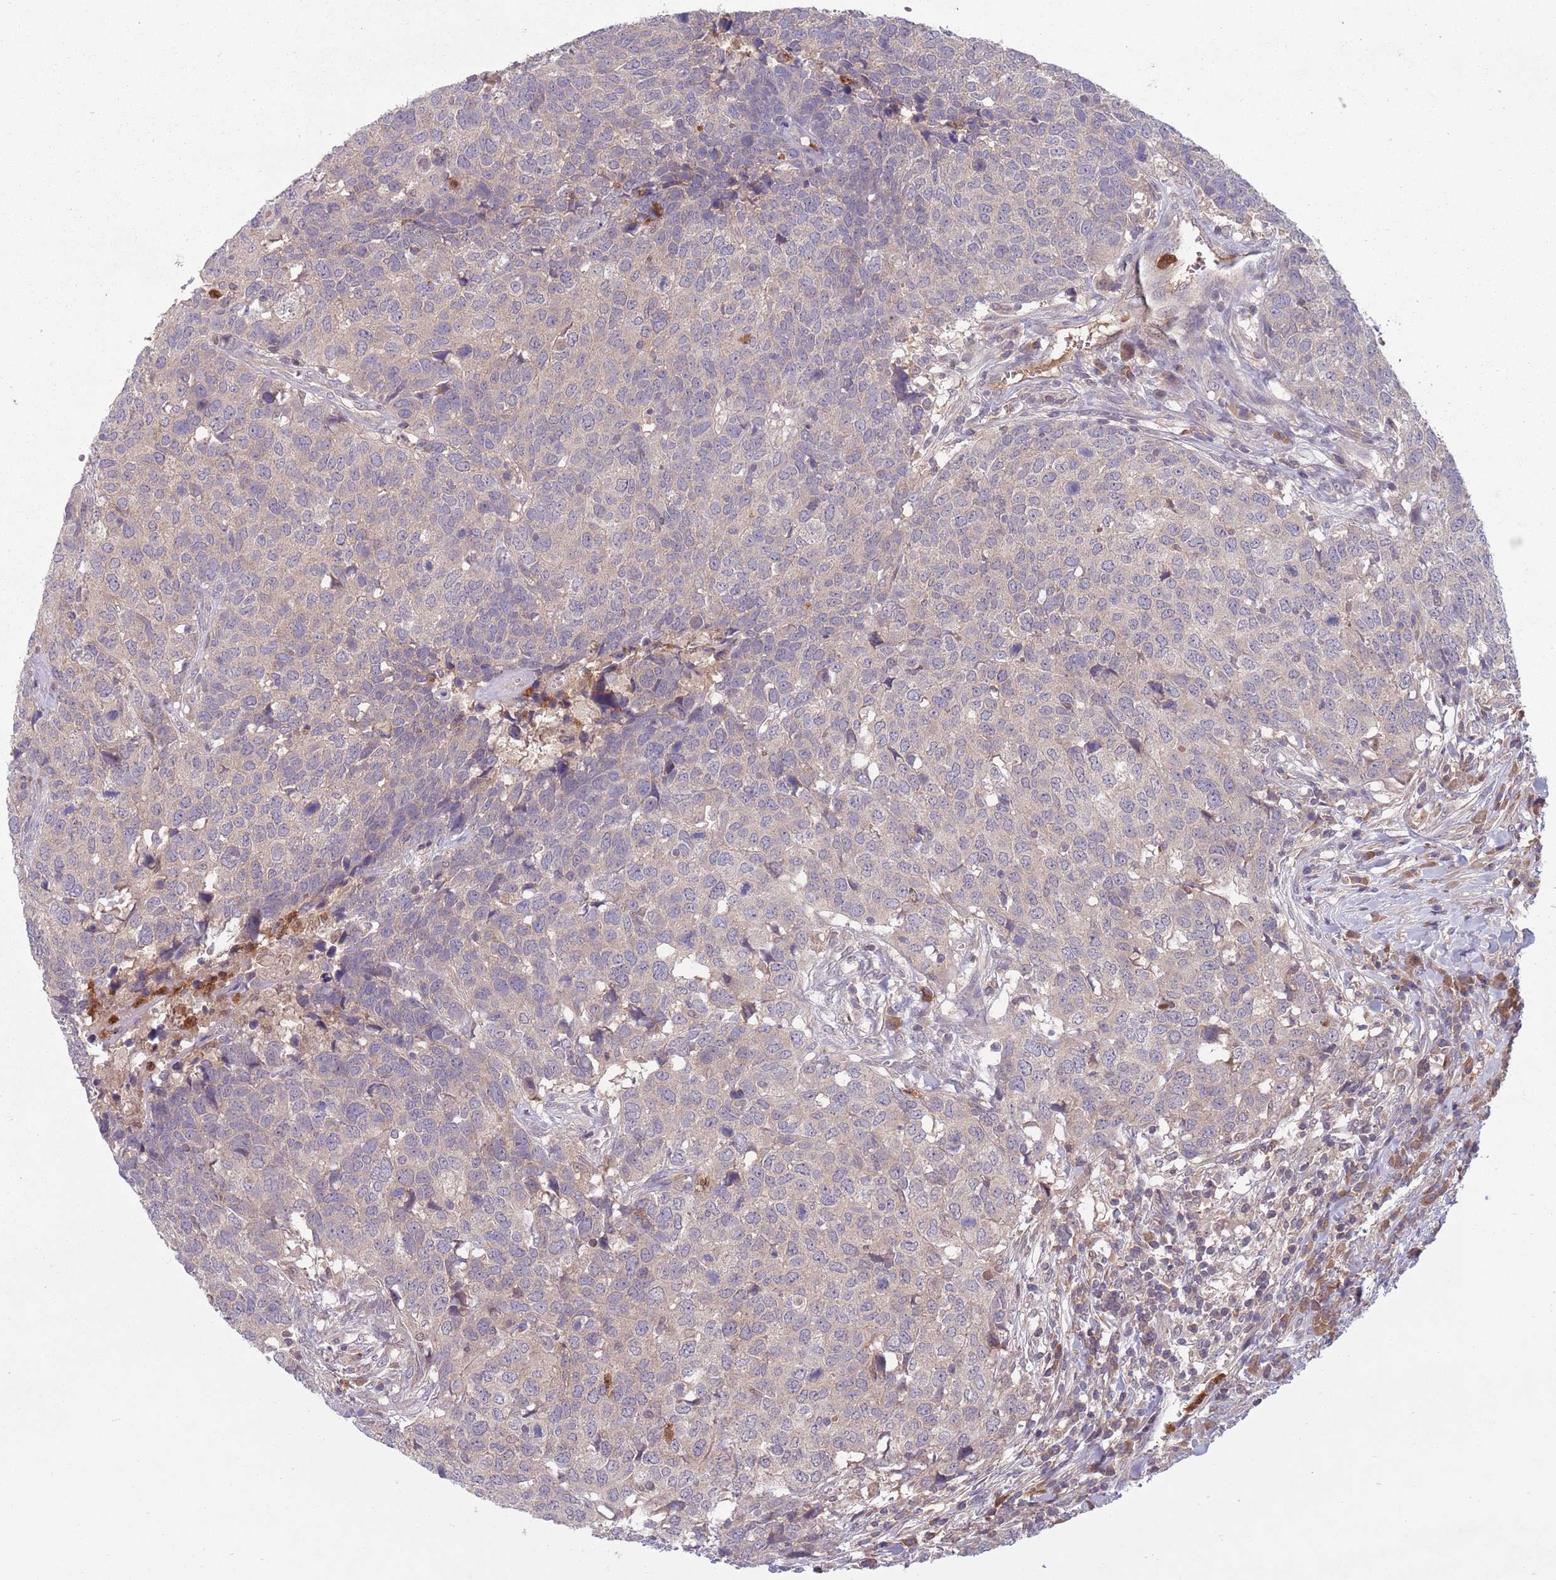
{"staining": {"intensity": "negative", "quantity": "none", "location": "none"}, "tissue": "head and neck cancer", "cell_type": "Tumor cells", "image_type": "cancer", "snomed": [{"axis": "morphology", "description": "Normal tissue, NOS"}, {"axis": "morphology", "description": "Squamous cell carcinoma, NOS"}, {"axis": "topography", "description": "Skeletal muscle"}, {"axis": "topography", "description": "Vascular tissue"}, {"axis": "topography", "description": "Peripheral nerve tissue"}, {"axis": "topography", "description": "Head-Neck"}], "caption": "Immunohistochemistry (IHC) image of human head and neck cancer (squamous cell carcinoma) stained for a protein (brown), which demonstrates no staining in tumor cells.", "gene": "TYW1", "patient": {"sex": "male", "age": 66}}